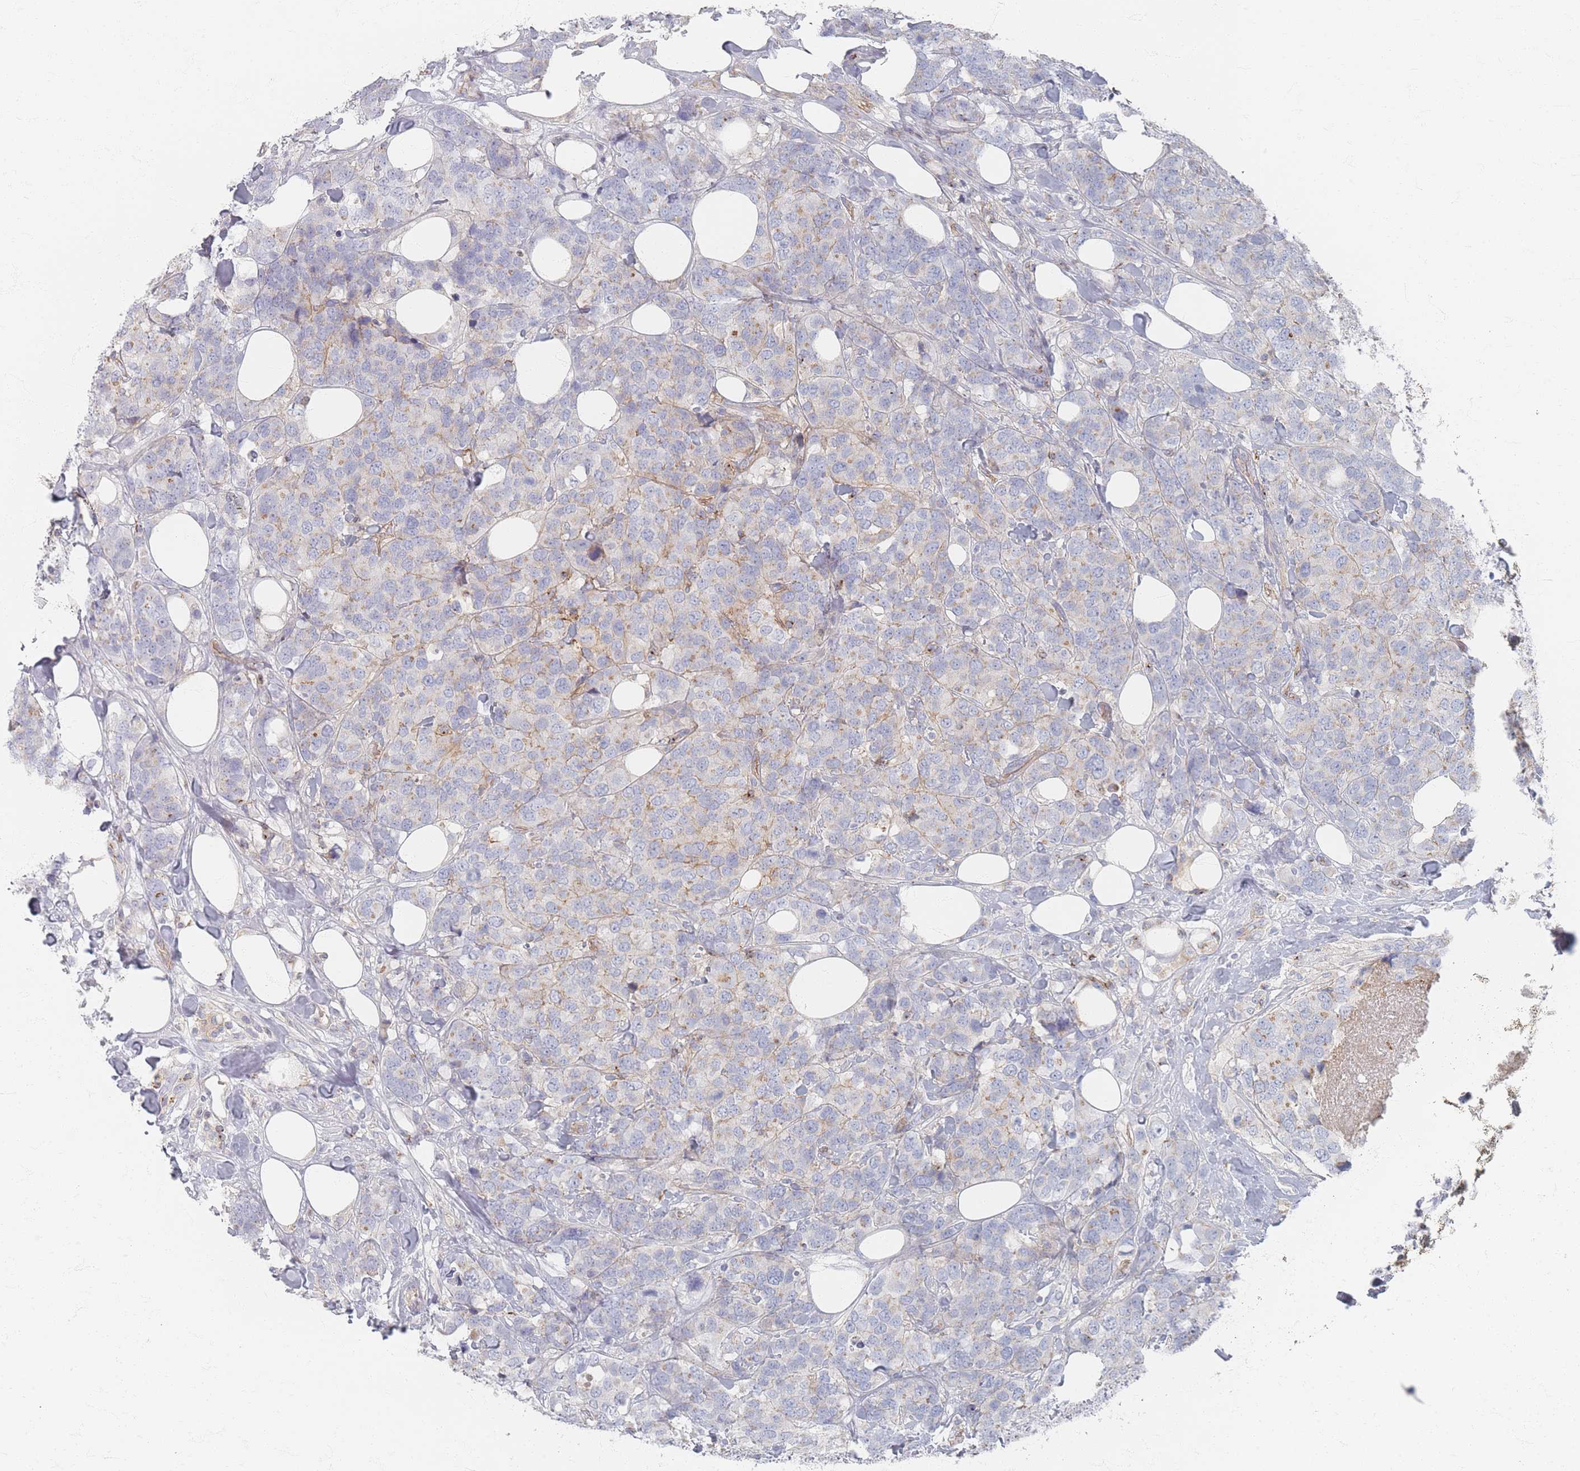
{"staining": {"intensity": "negative", "quantity": "none", "location": "none"}, "tissue": "breast cancer", "cell_type": "Tumor cells", "image_type": "cancer", "snomed": [{"axis": "morphology", "description": "Lobular carcinoma"}, {"axis": "topography", "description": "Breast"}], "caption": "Immunohistochemistry (IHC) image of neoplastic tissue: breast cancer stained with DAB shows no significant protein expression in tumor cells.", "gene": "GNB1", "patient": {"sex": "female", "age": 59}}